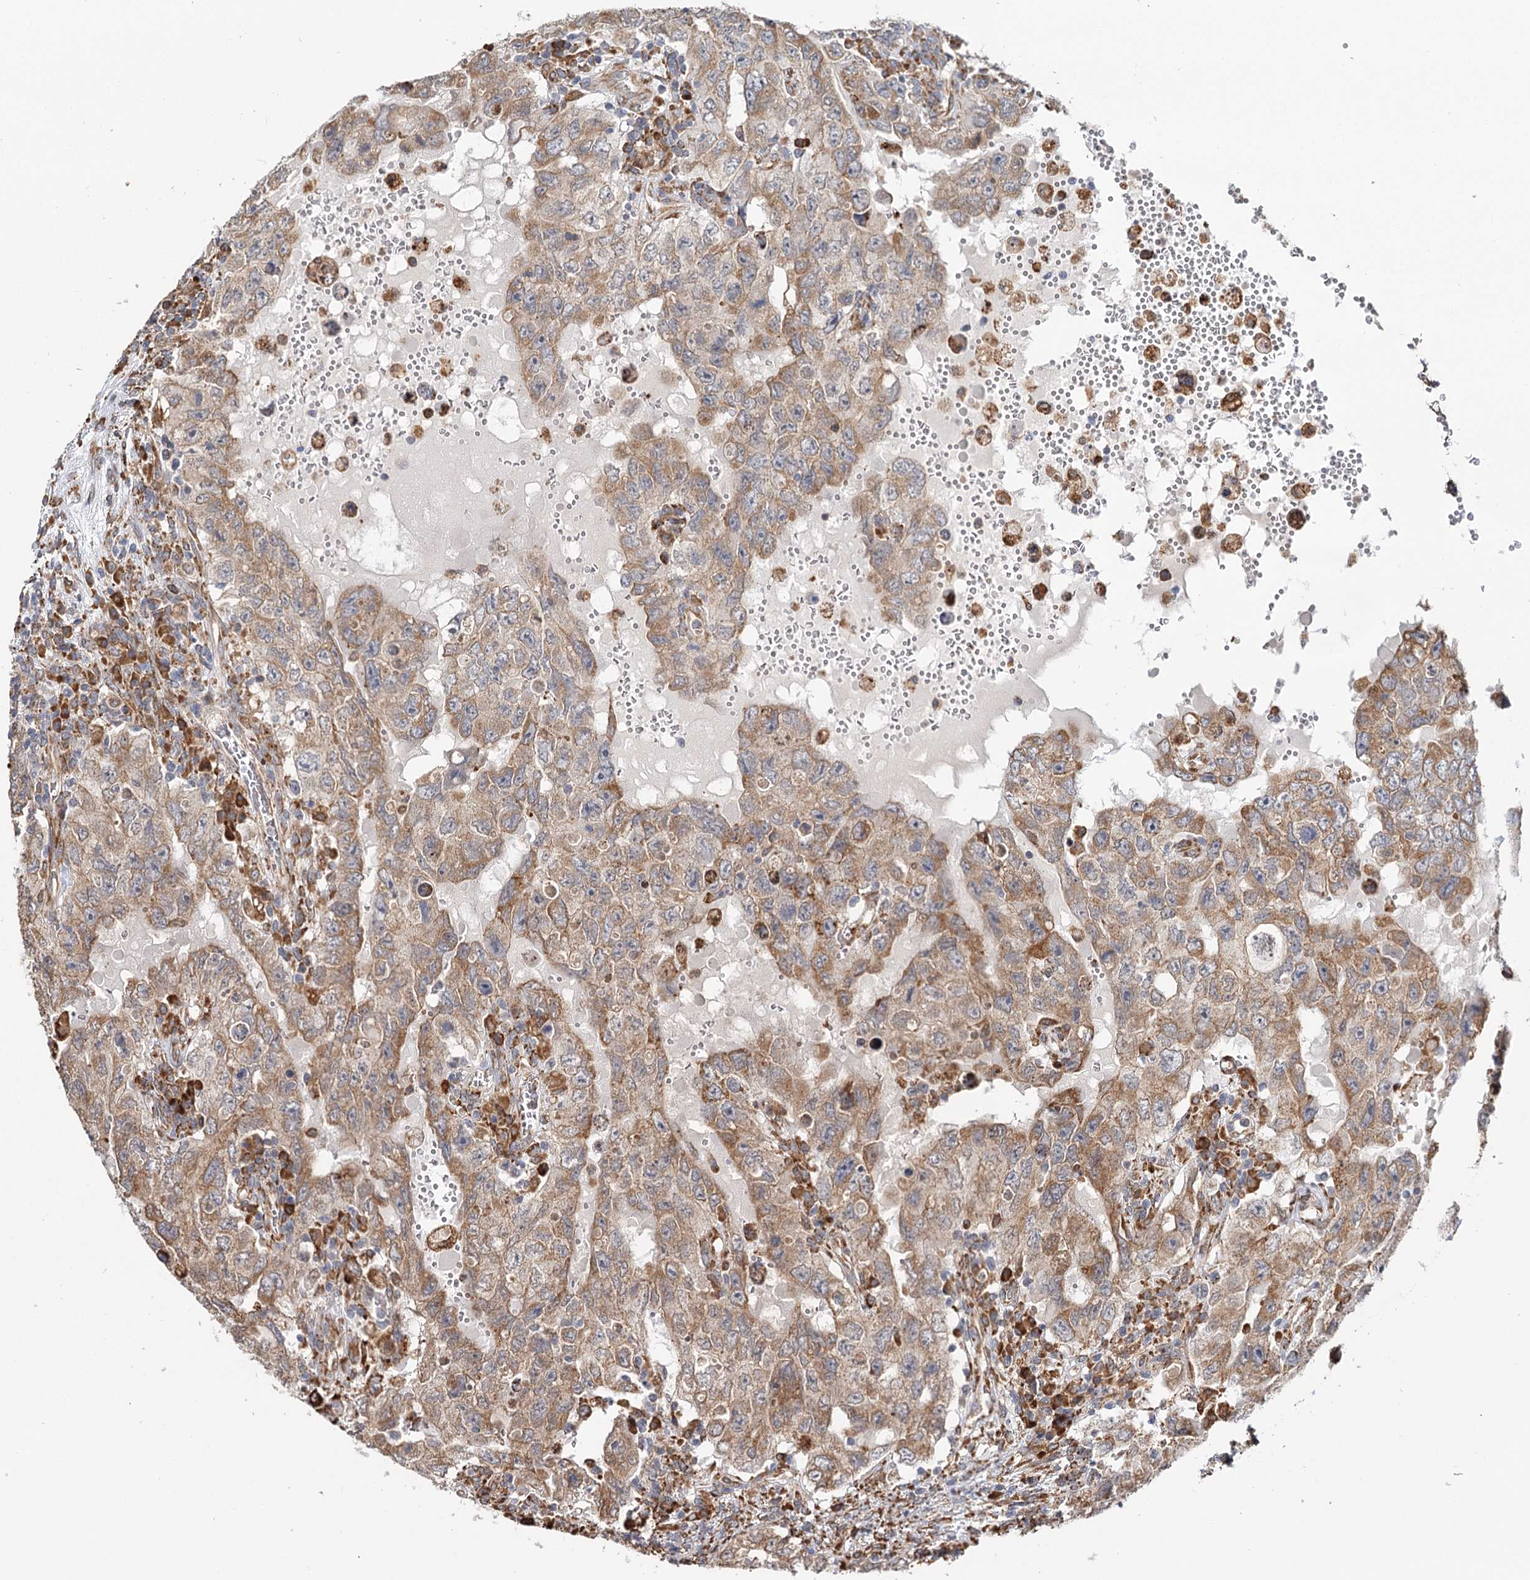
{"staining": {"intensity": "moderate", "quantity": ">75%", "location": "cytoplasmic/membranous"}, "tissue": "testis cancer", "cell_type": "Tumor cells", "image_type": "cancer", "snomed": [{"axis": "morphology", "description": "Carcinoma, Embryonal, NOS"}, {"axis": "topography", "description": "Testis"}], "caption": "An immunohistochemistry photomicrograph of neoplastic tissue is shown. Protein staining in brown labels moderate cytoplasmic/membranous positivity in testis embryonal carcinoma within tumor cells. Ihc stains the protein of interest in brown and the nuclei are stained blue.", "gene": "VEGFA", "patient": {"sex": "male", "age": 26}}